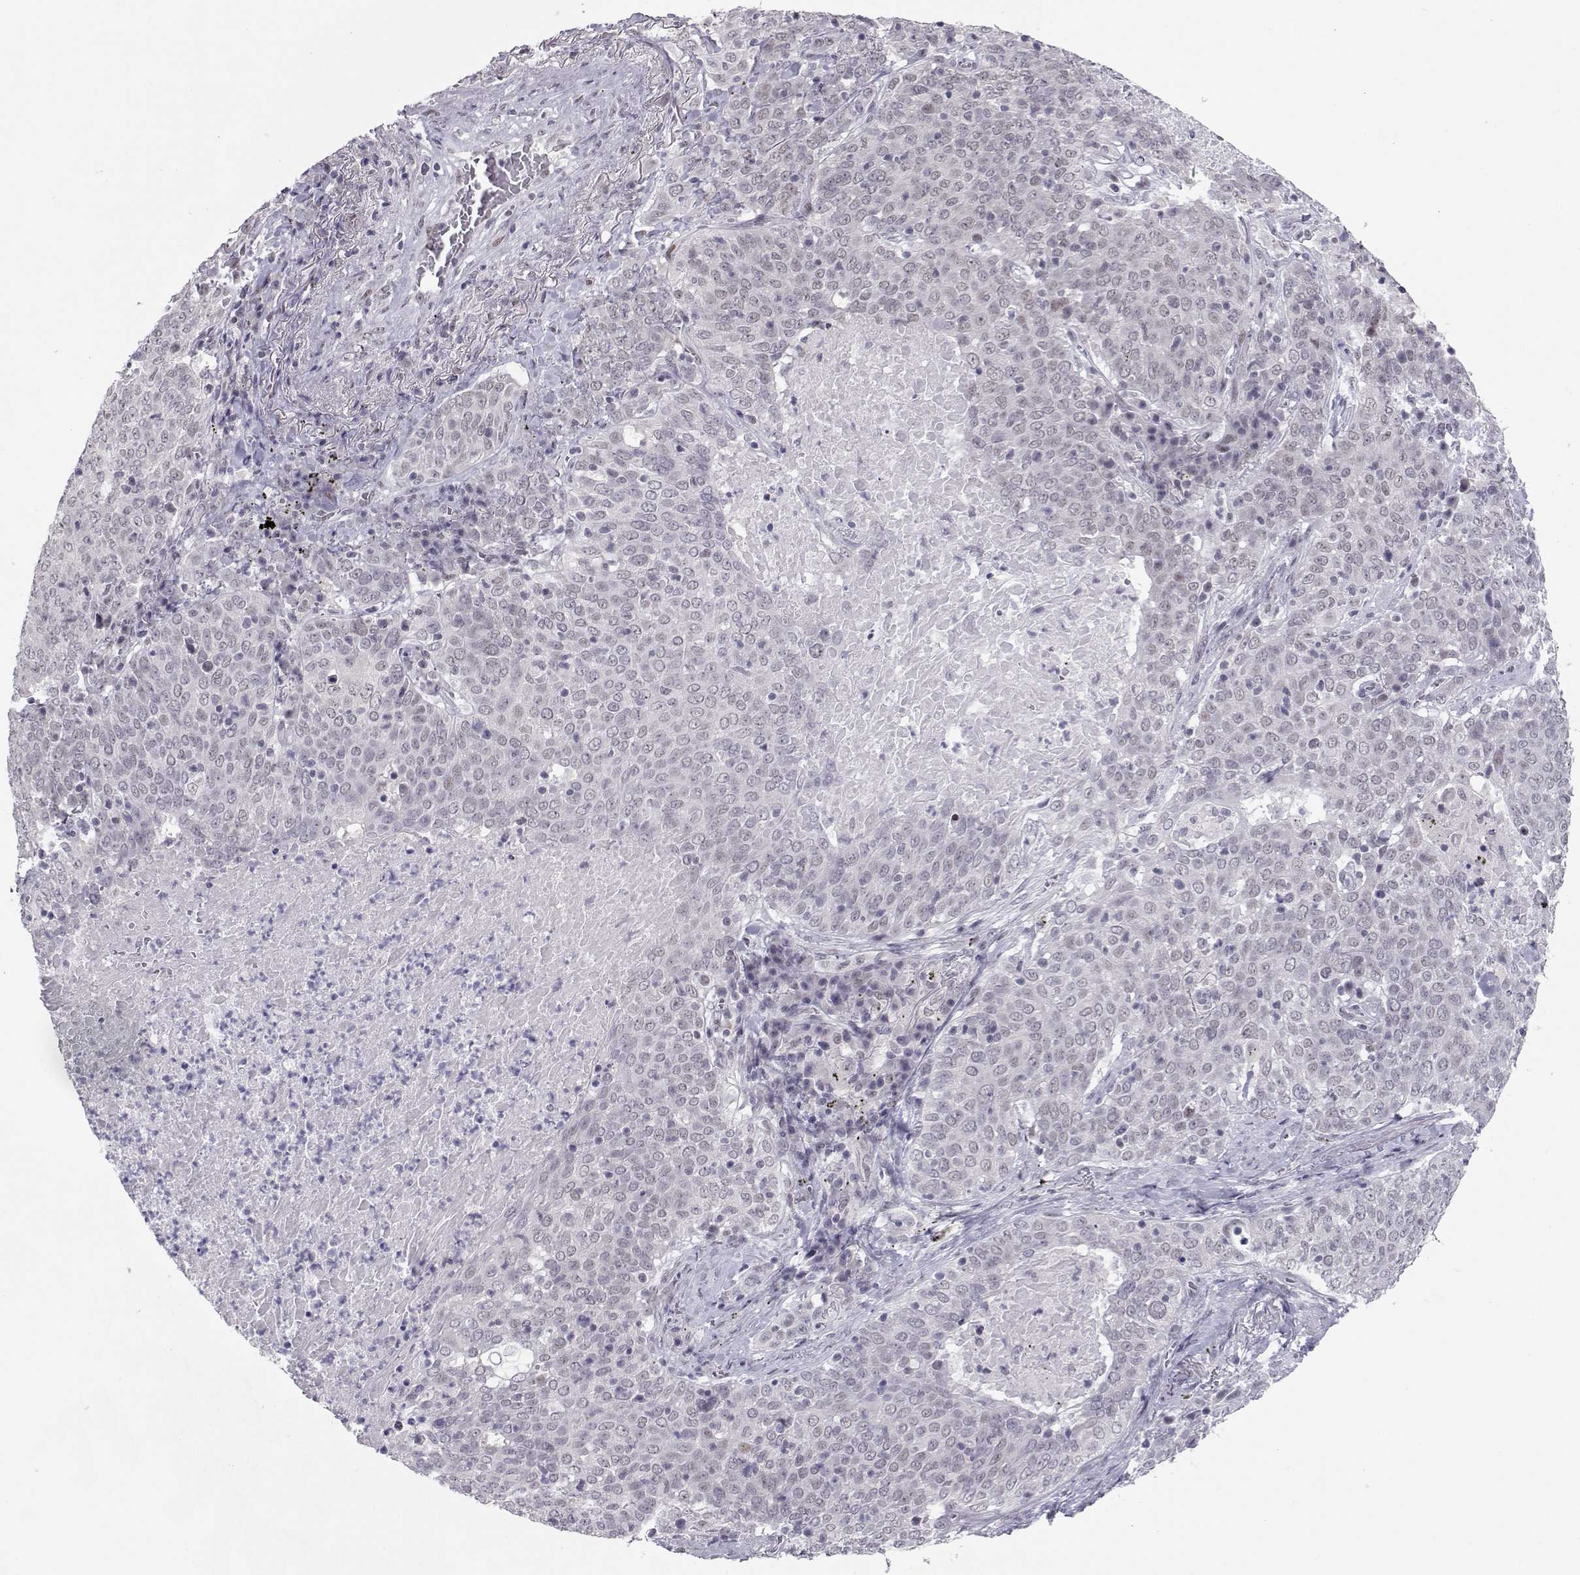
{"staining": {"intensity": "negative", "quantity": "none", "location": "none"}, "tissue": "lung cancer", "cell_type": "Tumor cells", "image_type": "cancer", "snomed": [{"axis": "morphology", "description": "Squamous cell carcinoma, NOS"}, {"axis": "topography", "description": "Lung"}], "caption": "Tumor cells are negative for protein expression in human lung cancer (squamous cell carcinoma).", "gene": "SIX6", "patient": {"sex": "male", "age": 82}}